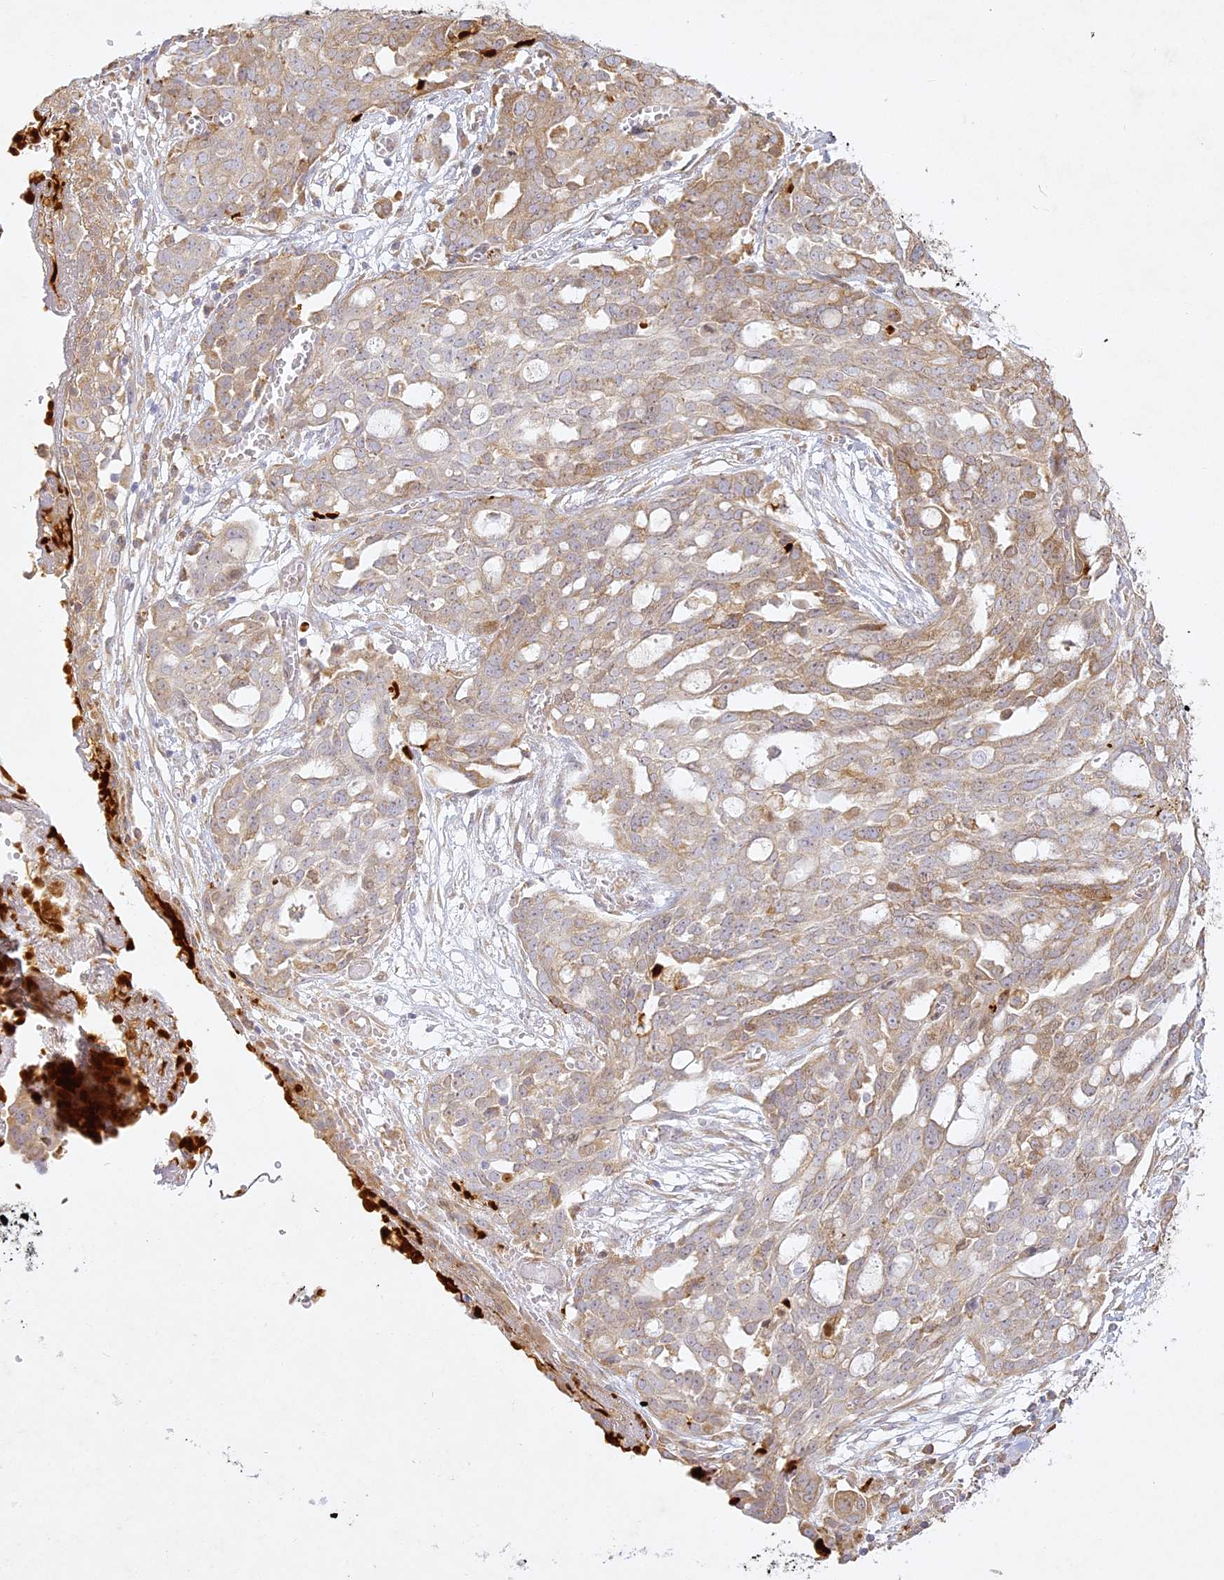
{"staining": {"intensity": "weak", "quantity": "25%-75%", "location": "cytoplasmic/membranous"}, "tissue": "ovarian cancer", "cell_type": "Tumor cells", "image_type": "cancer", "snomed": [{"axis": "morphology", "description": "Cystadenocarcinoma, serous, NOS"}, {"axis": "topography", "description": "Soft tissue"}, {"axis": "topography", "description": "Ovary"}], "caption": "Immunohistochemical staining of serous cystadenocarcinoma (ovarian) exhibits weak cytoplasmic/membranous protein staining in approximately 25%-75% of tumor cells.", "gene": "SLC30A5", "patient": {"sex": "female", "age": 57}}